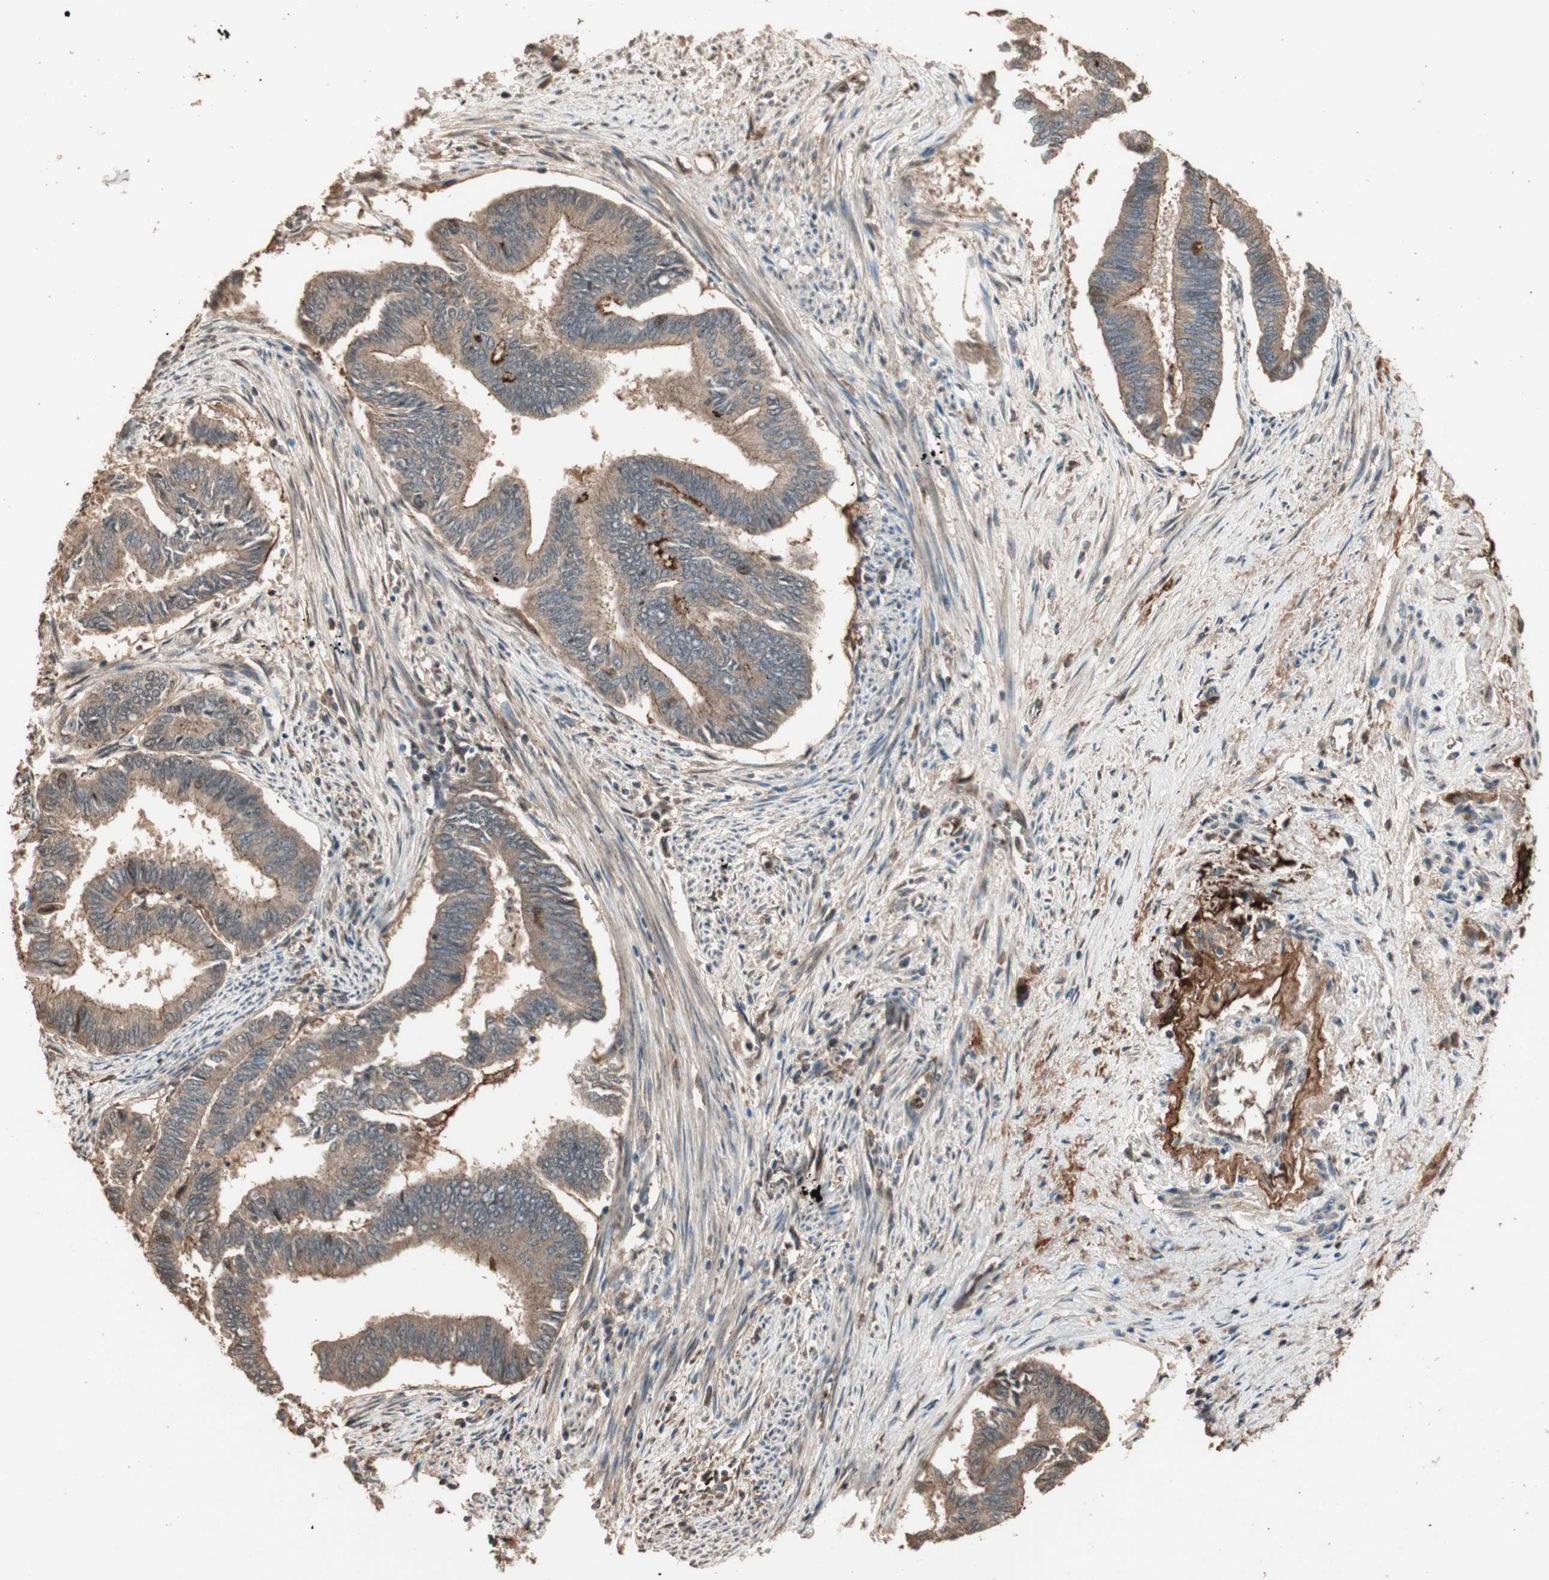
{"staining": {"intensity": "moderate", "quantity": ">75%", "location": "cytoplasmic/membranous"}, "tissue": "endometrial cancer", "cell_type": "Tumor cells", "image_type": "cancer", "snomed": [{"axis": "morphology", "description": "Adenocarcinoma, NOS"}, {"axis": "topography", "description": "Endometrium"}], "caption": "Endometrial cancer (adenocarcinoma) stained for a protein exhibits moderate cytoplasmic/membranous positivity in tumor cells.", "gene": "USP20", "patient": {"sex": "female", "age": 86}}